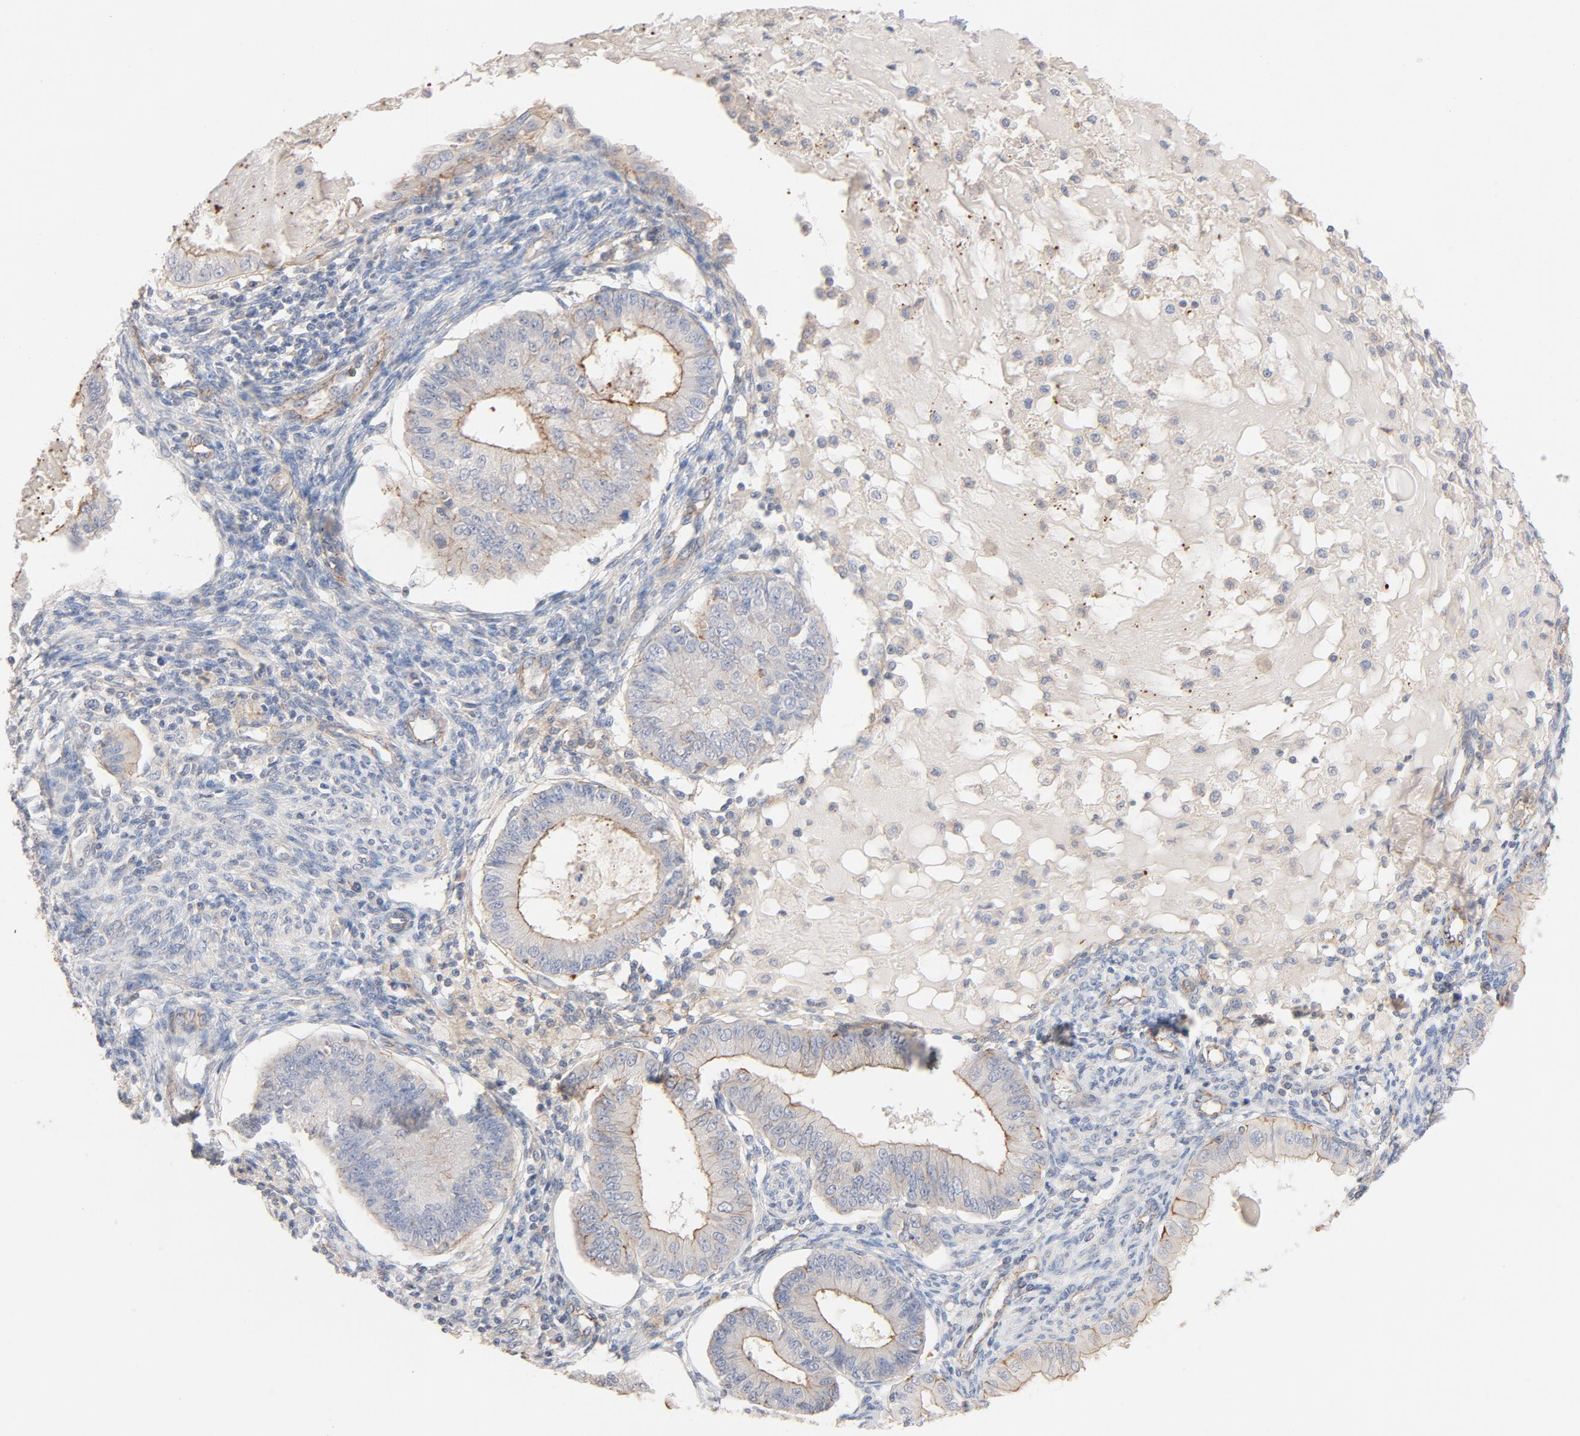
{"staining": {"intensity": "moderate", "quantity": ">75%", "location": "cytoplasmic/membranous"}, "tissue": "endometrial cancer", "cell_type": "Tumor cells", "image_type": "cancer", "snomed": [{"axis": "morphology", "description": "Adenocarcinoma, NOS"}, {"axis": "topography", "description": "Endometrium"}], "caption": "Human endometrial adenocarcinoma stained for a protein (brown) shows moderate cytoplasmic/membranous positive positivity in about >75% of tumor cells.", "gene": "STRN3", "patient": {"sex": "female", "age": 76}}